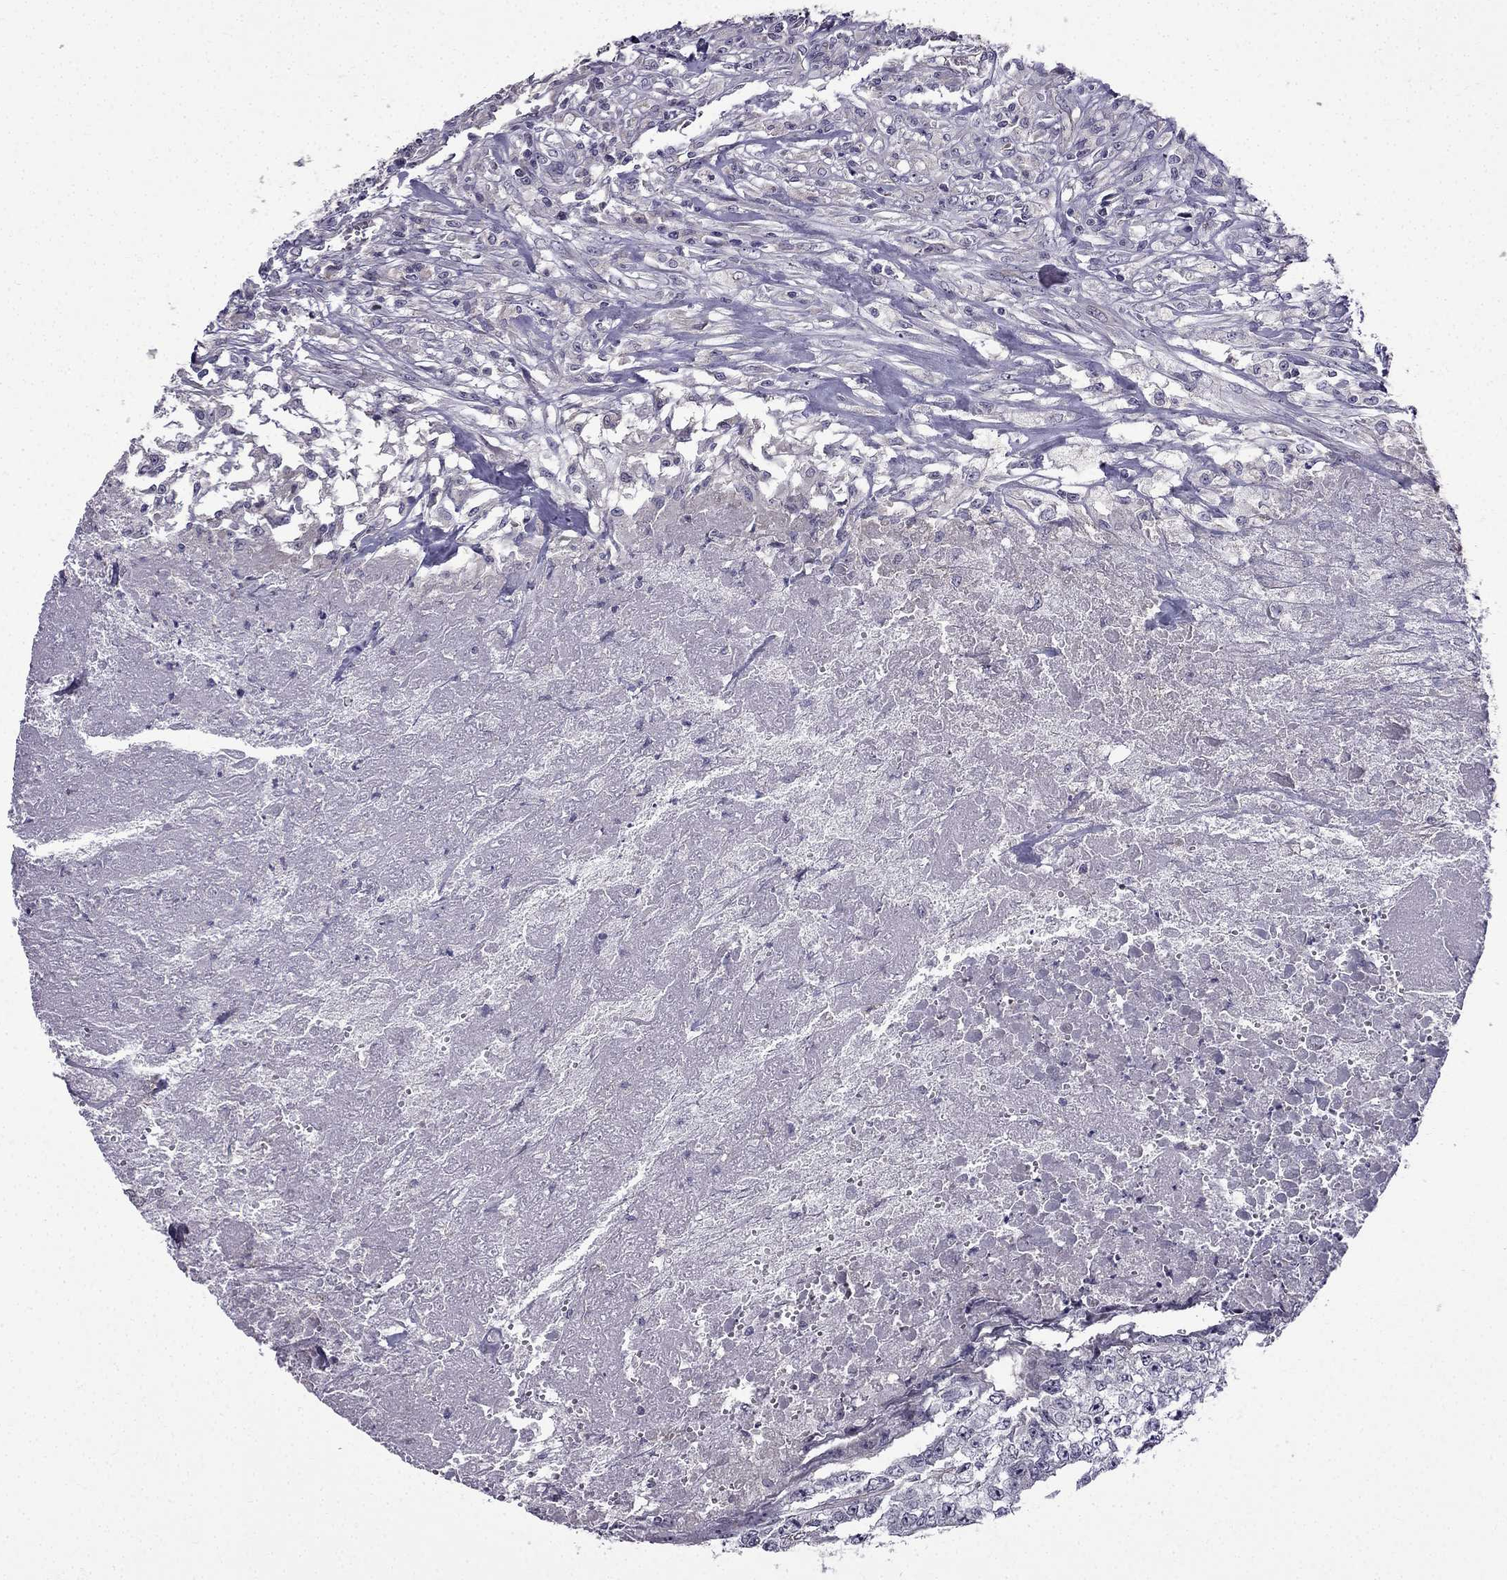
{"staining": {"intensity": "negative", "quantity": "none", "location": "none"}, "tissue": "testis cancer", "cell_type": "Tumor cells", "image_type": "cancer", "snomed": [{"axis": "morphology", "description": "Carcinoma, Embryonal, NOS"}, {"axis": "morphology", "description": "Teratoma, malignant, NOS"}, {"axis": "topography", "description": "Testis"}], "caption": "The IHC image has no significant expression in tumor cells of testis cancer (embryonal carcinoma) tissue.", "gene": "SLC6A2", "patient": {"sex": "male", "age": 24}}